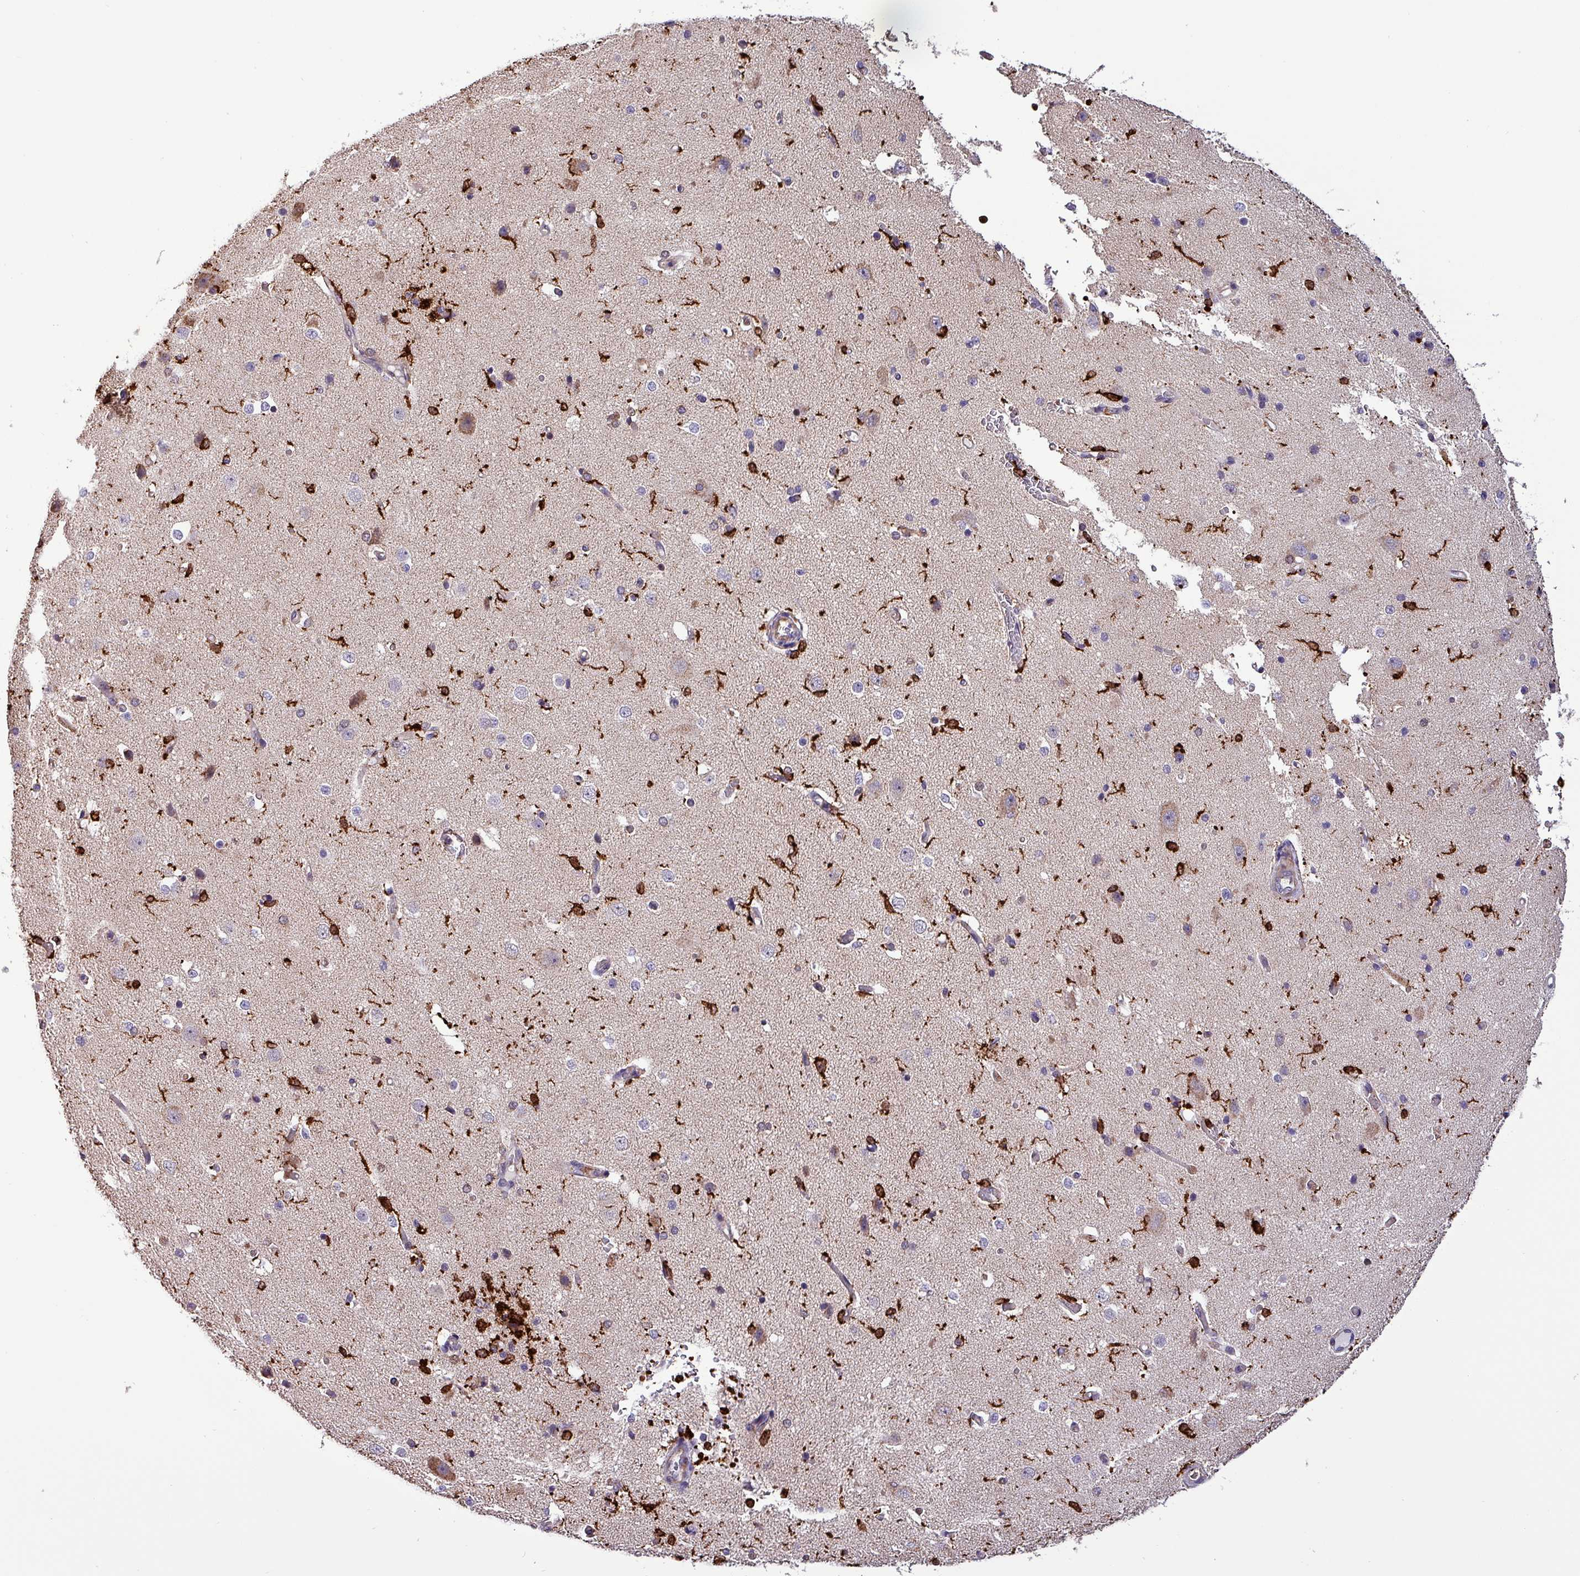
{"staining": {"intensity": "weak", "quantity": "25%-75%", "location": "cytoplasmic/membranous"}, "tissue": "cerebral cortex", "cell_type": "Endothelial cells", "image_type": "normal", "snomed": [{"axis": "morphology", "description": "Normal tissue, NOS"}, {"axis": "morphology", "description": "Inflammation, NOS"}, {"axis": "topography", "description": "Cerebral cortex"}], "caption": "Cerebral cortex stained with DAB IHC exhibits low levels of weak cytoplasmic/membranous positivity in approximately 25%-75% of endothelial cells.", "gene": "SCIN", "patient": {"sex": "male", "age": 6}}